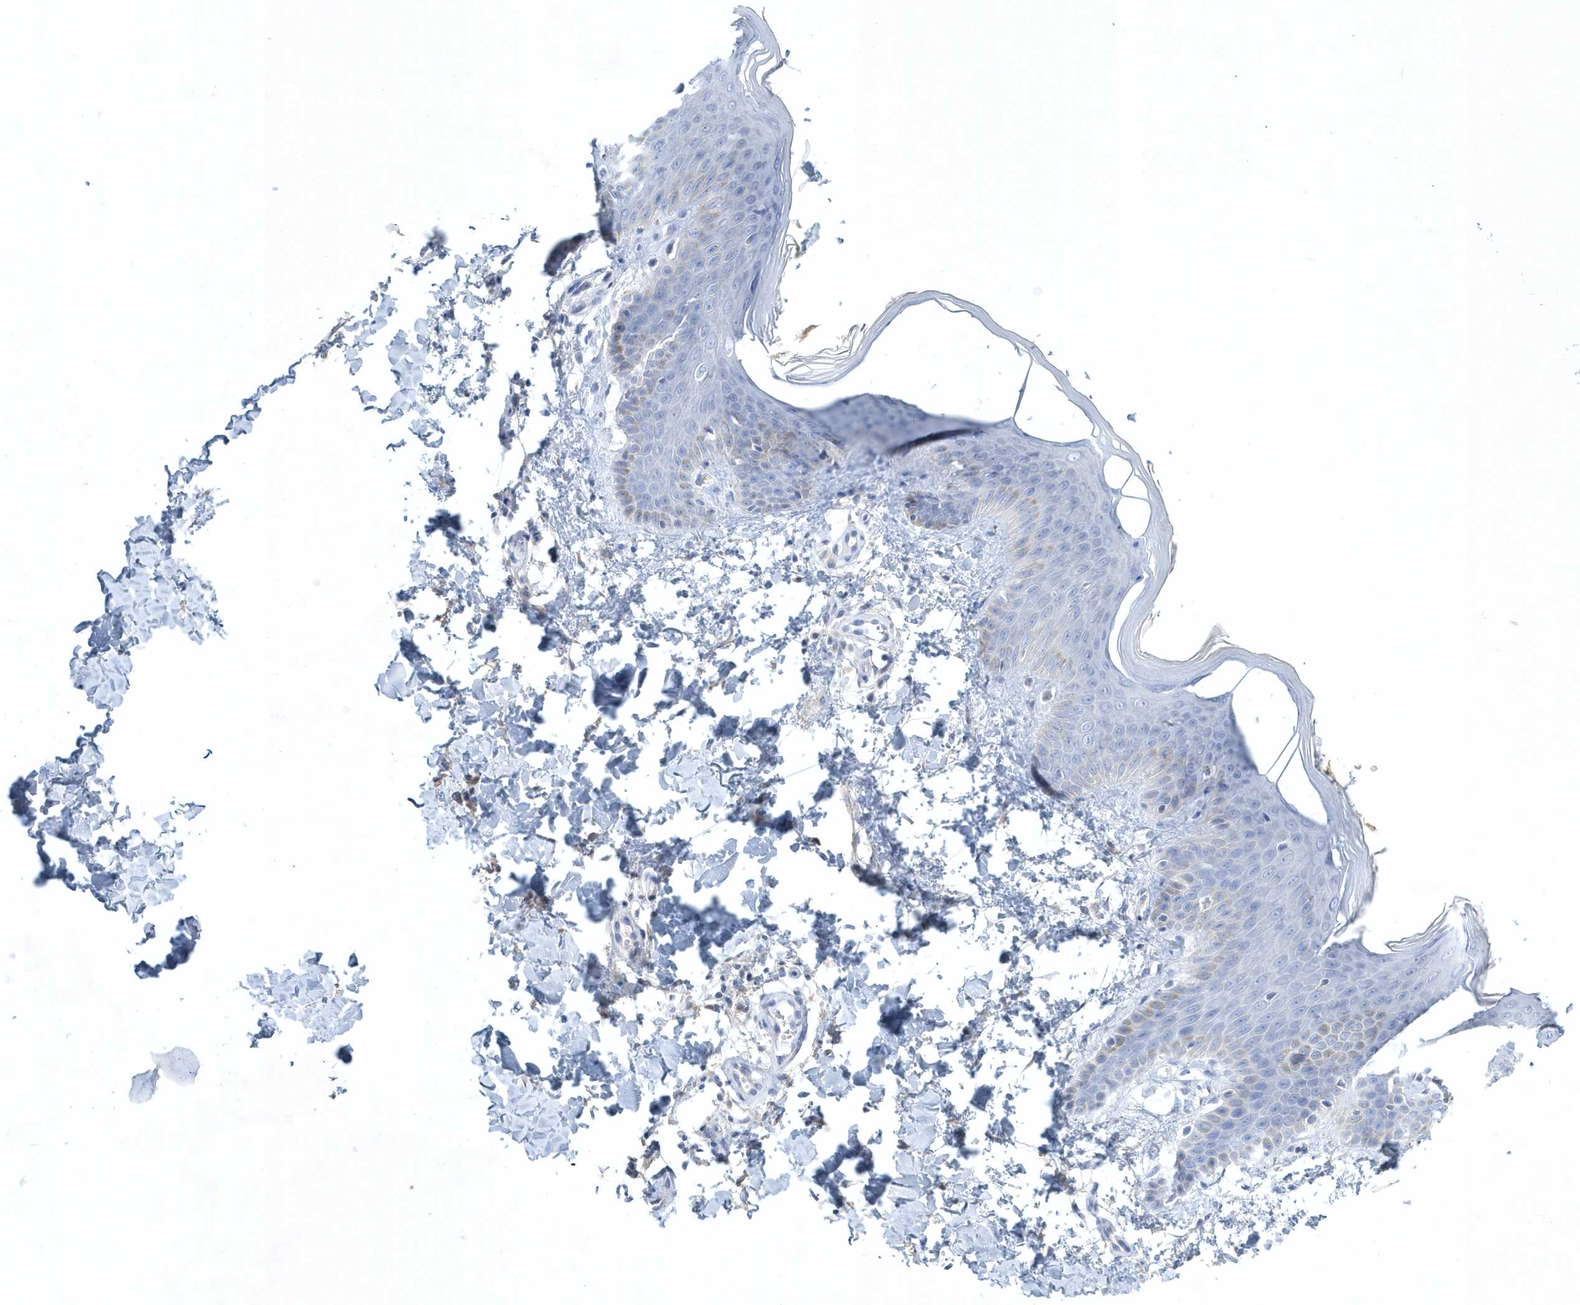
{"staining": {"intensity": "negative", "quantity": "none", "location": "none"}, "tissue": "skin", "cell_type": "Fibroblasts", "image_type": "normal", "snomed": [{"axis": "morphology", "description": "Normal tissue, NOS"}, {"axis": "topography", "description": "Skin"}], "caption": "An image of human skin is negative for staining in fibroblasts. The staining is performed using DAB brown chromogen with nuclei counter-stained in using hematoxylin.", "gene": "SPATA18", "patient": {"sex": "male", "age": 36}}